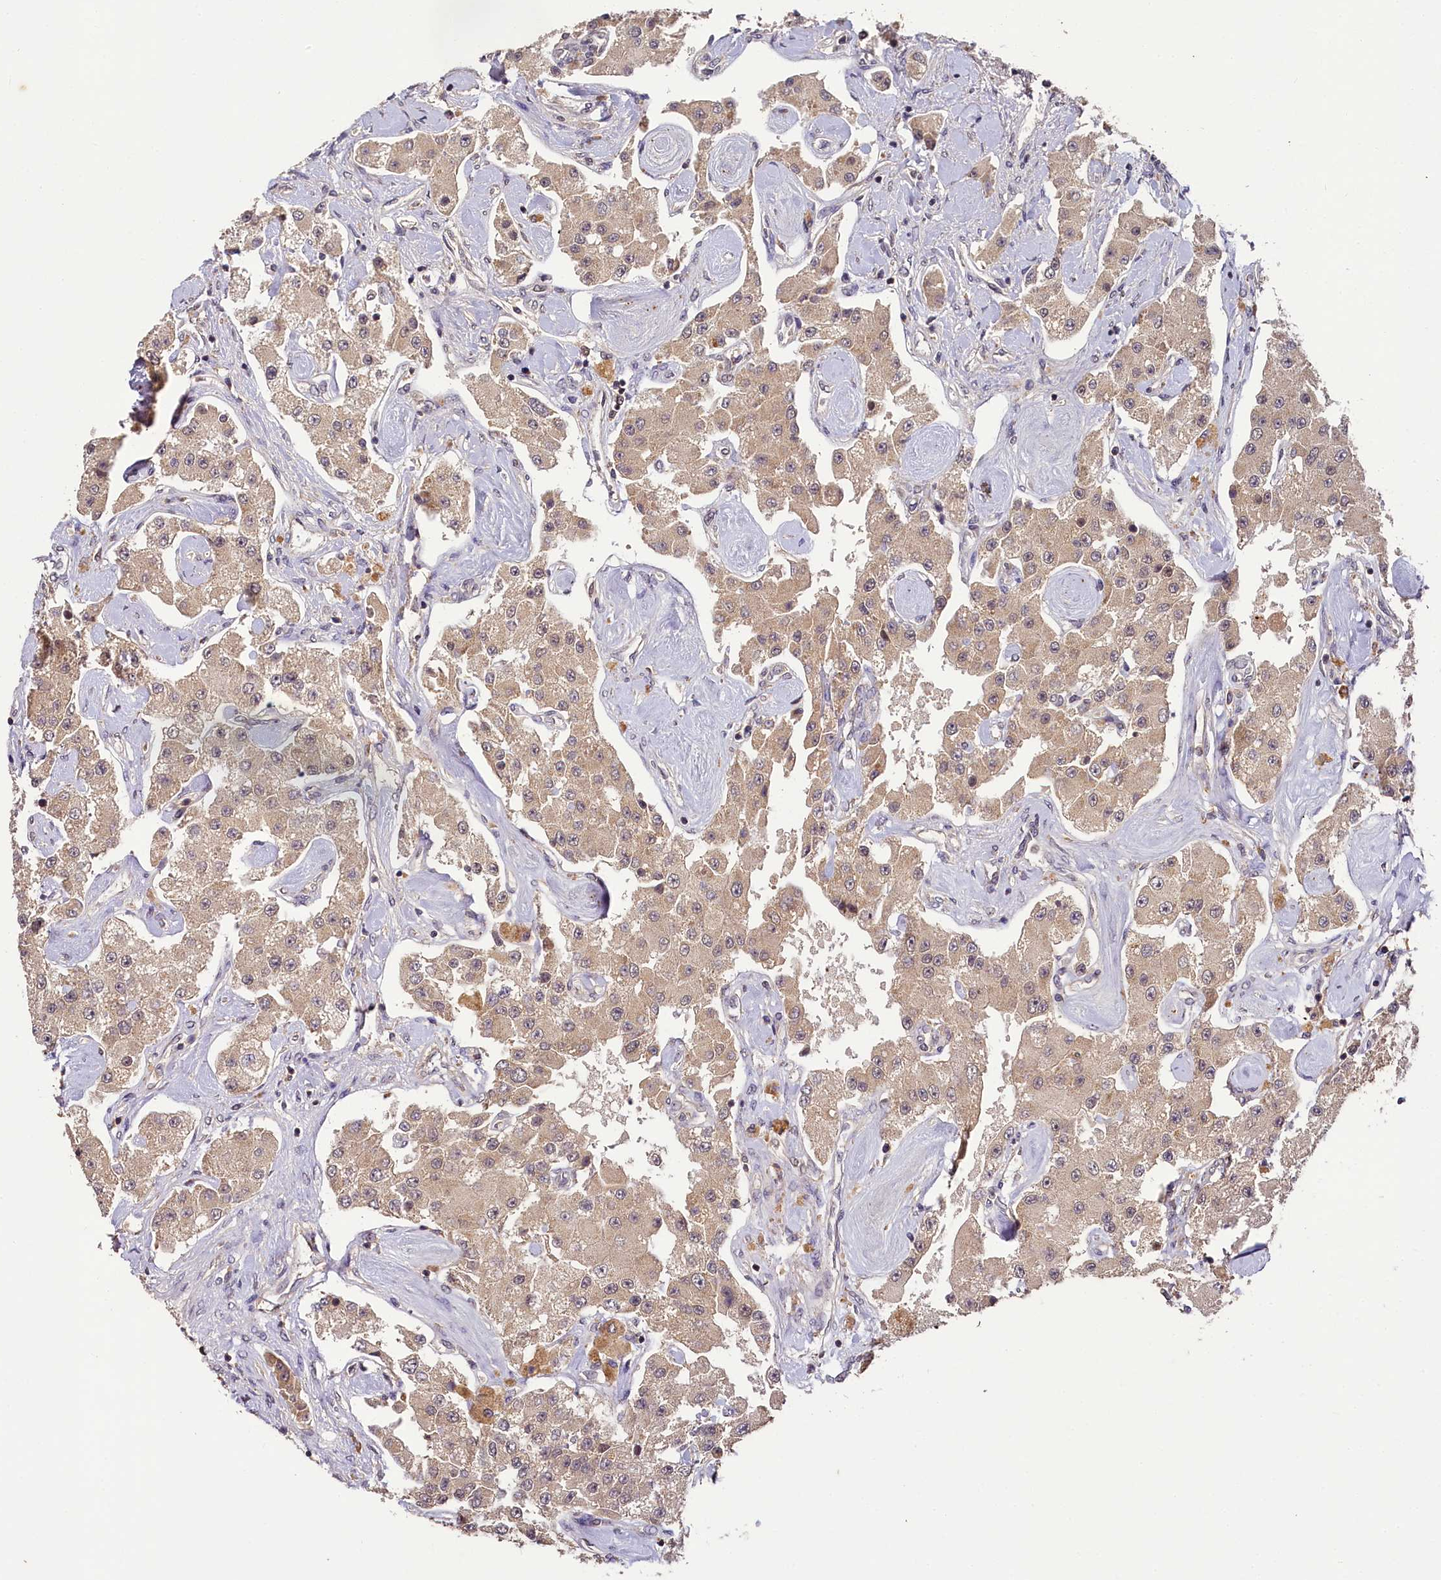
{"staining": {"intensity": "weak", "quantity": ">75%", "location": "cytoplasmic/membranous"}, "tissue": "carcinoid", "cell_type": "Tumor cells", "image_type": "cancer", "snomed": [{"axis": "morphology", "description": "Carcinoid, malignant, NOS"}, {"axis": "topography", "description": "Pancreas"}], "caption": "Carcinoid stained with immunohistochemistry demonstrates weak cytoplasmic/membranous positivity in about >75% of tumor cells. (DAB IHC, brown staining for protein, blue staining for nuclei).", "gene": "TMEM39A", "patient": {"sex": "male", "age": 41}}